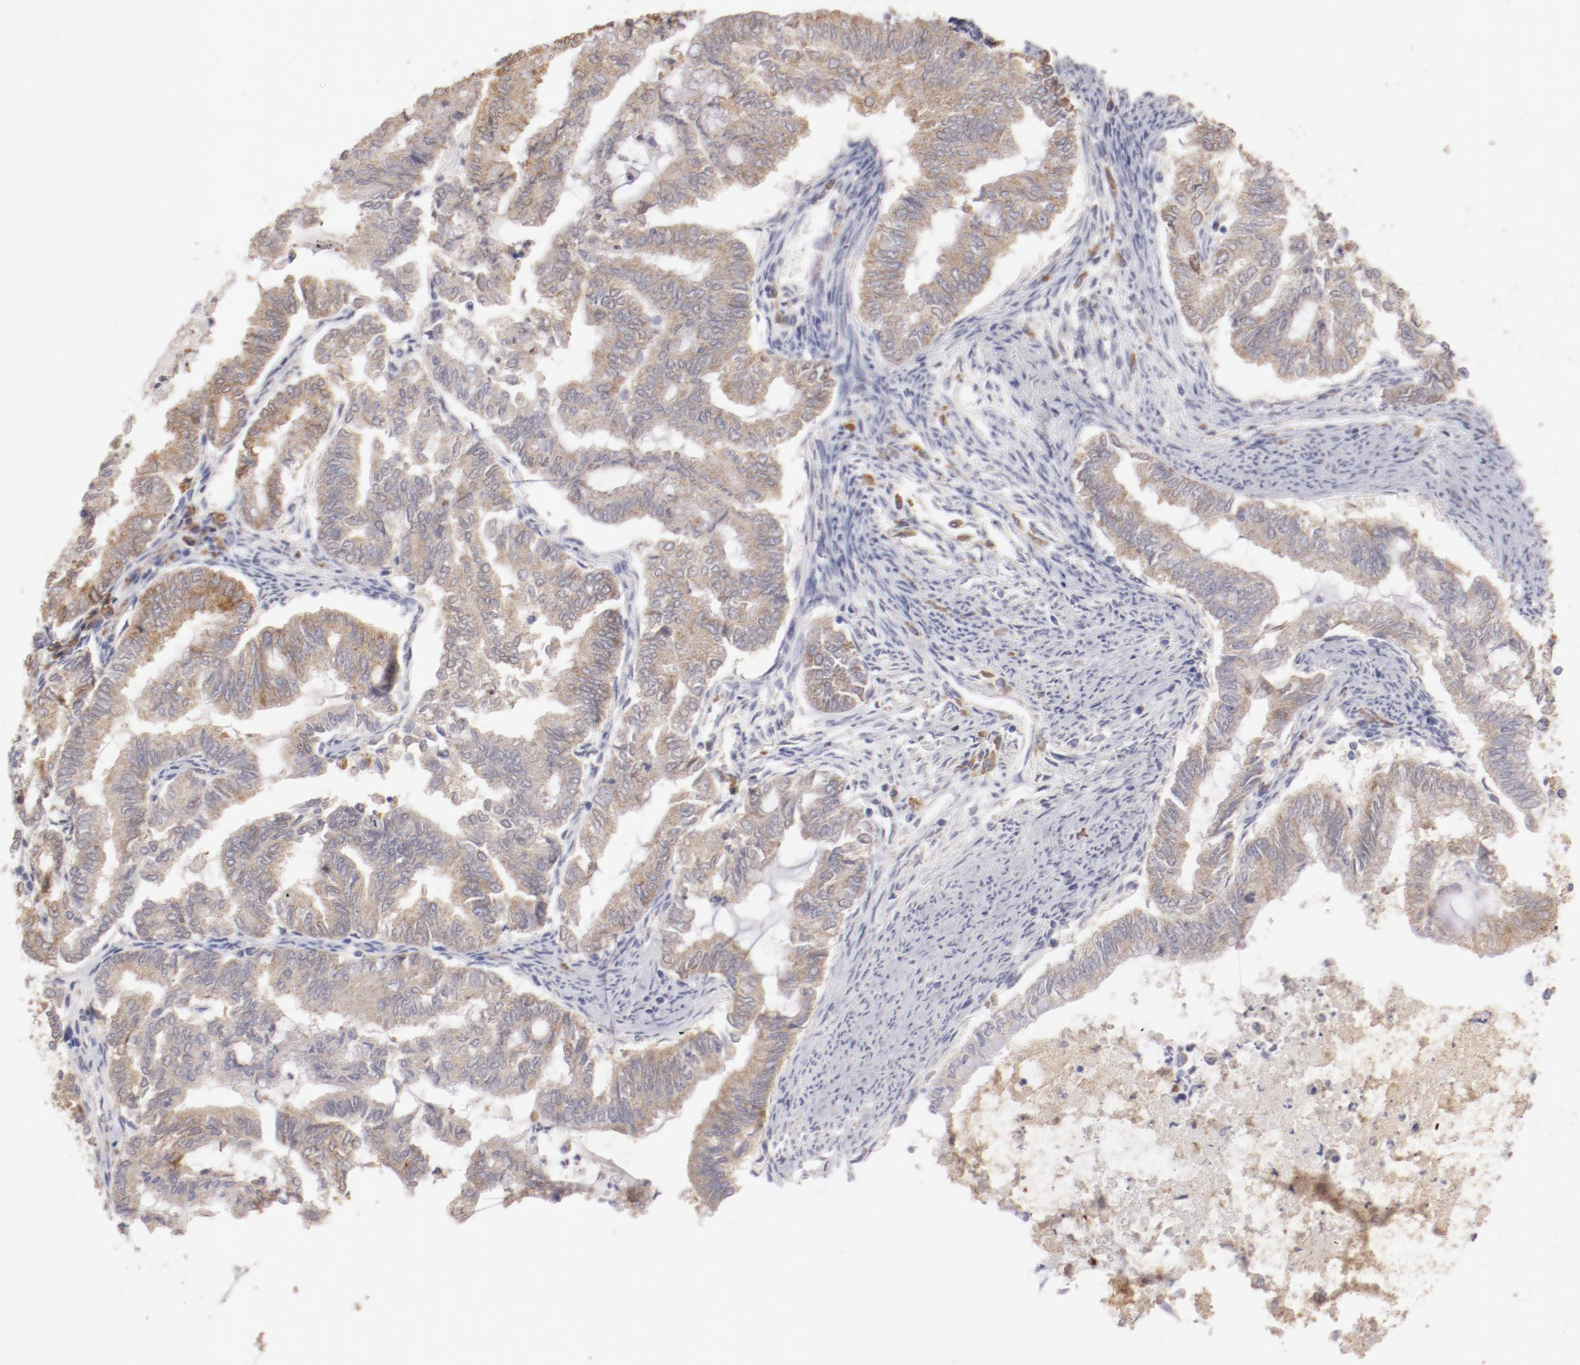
{"staining": {"intensity": "moderate", "quantity": ">75%", "location": "cytoplasmic/membranous"}, "tissue": "endometrial cancer", "cell_type": "Tumor cells", "image_type": "cancer", "snomed": [{"axis": "morphology", "description": "Adenocarcinoma, NOS"}, {"axis": "topography", "description": "Endometrium"}], "caption": "Immunohistochemistry micrograph of endometrial cancer stained for a protein (brown), which demonstrates medium levels of moderate cytoplasmic/membranous expression in approximately >75% of tumor cells.", "gene": "ENTPD5", "patient": {"sex": "female", "age": 79}}